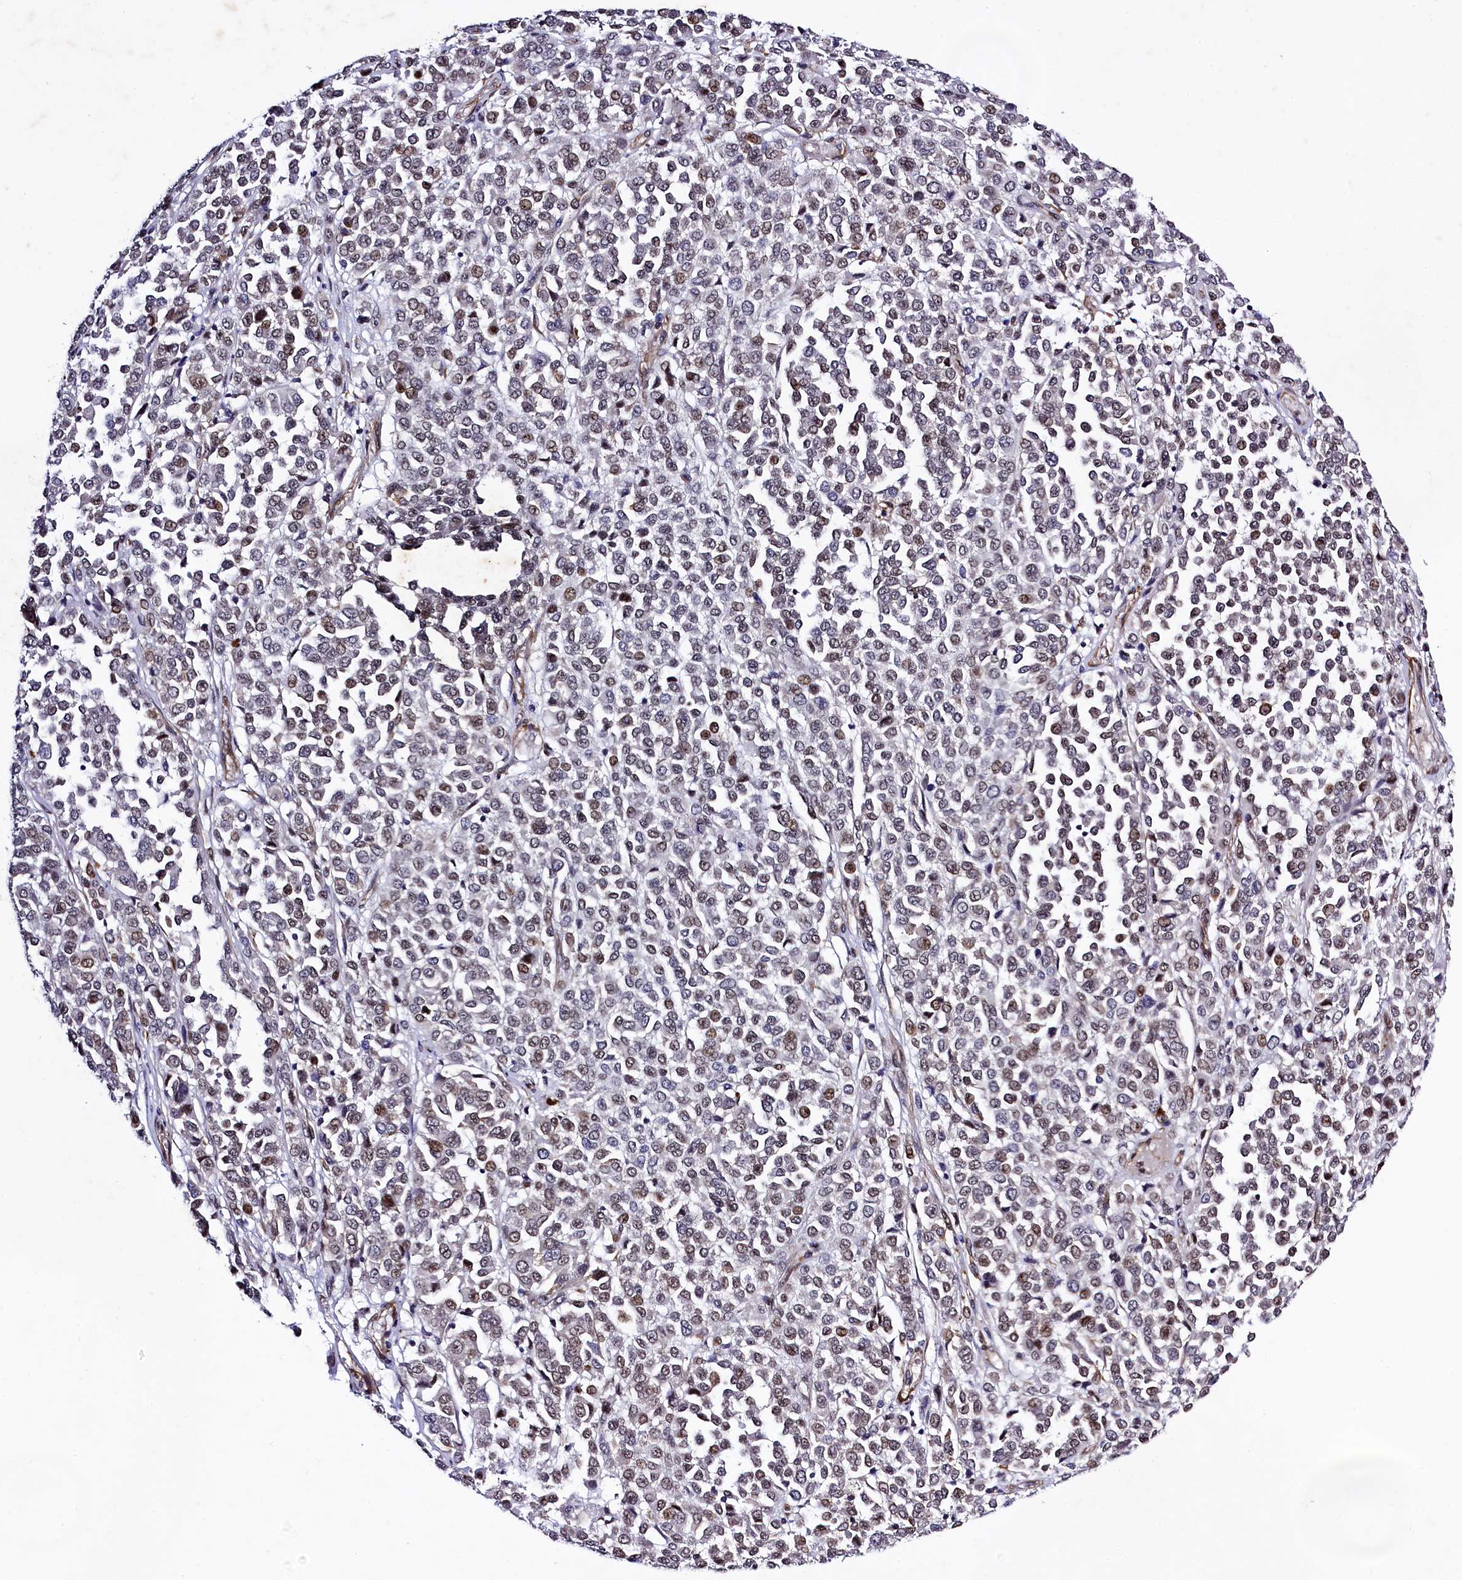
{"staining": {"intensity": "weak", "quantity": "<25%", "location": "nuclear"}, "tissue": "melanoma", "cell_type": "Tumor cells", "image_type": "cancer", "snomed": [{"axis": "morphology", "description": "Malignant melanoma, Metastatic site"}, {"axis": "topography", "description": "Pancreas"}], "caption": "Immunohistochemical staining of human malignant melanoma (metastatic site) reveals no significant positivity in tumor cells.", "gene": "SAMD10", "patient": {"sex": "female", "age": 30}}